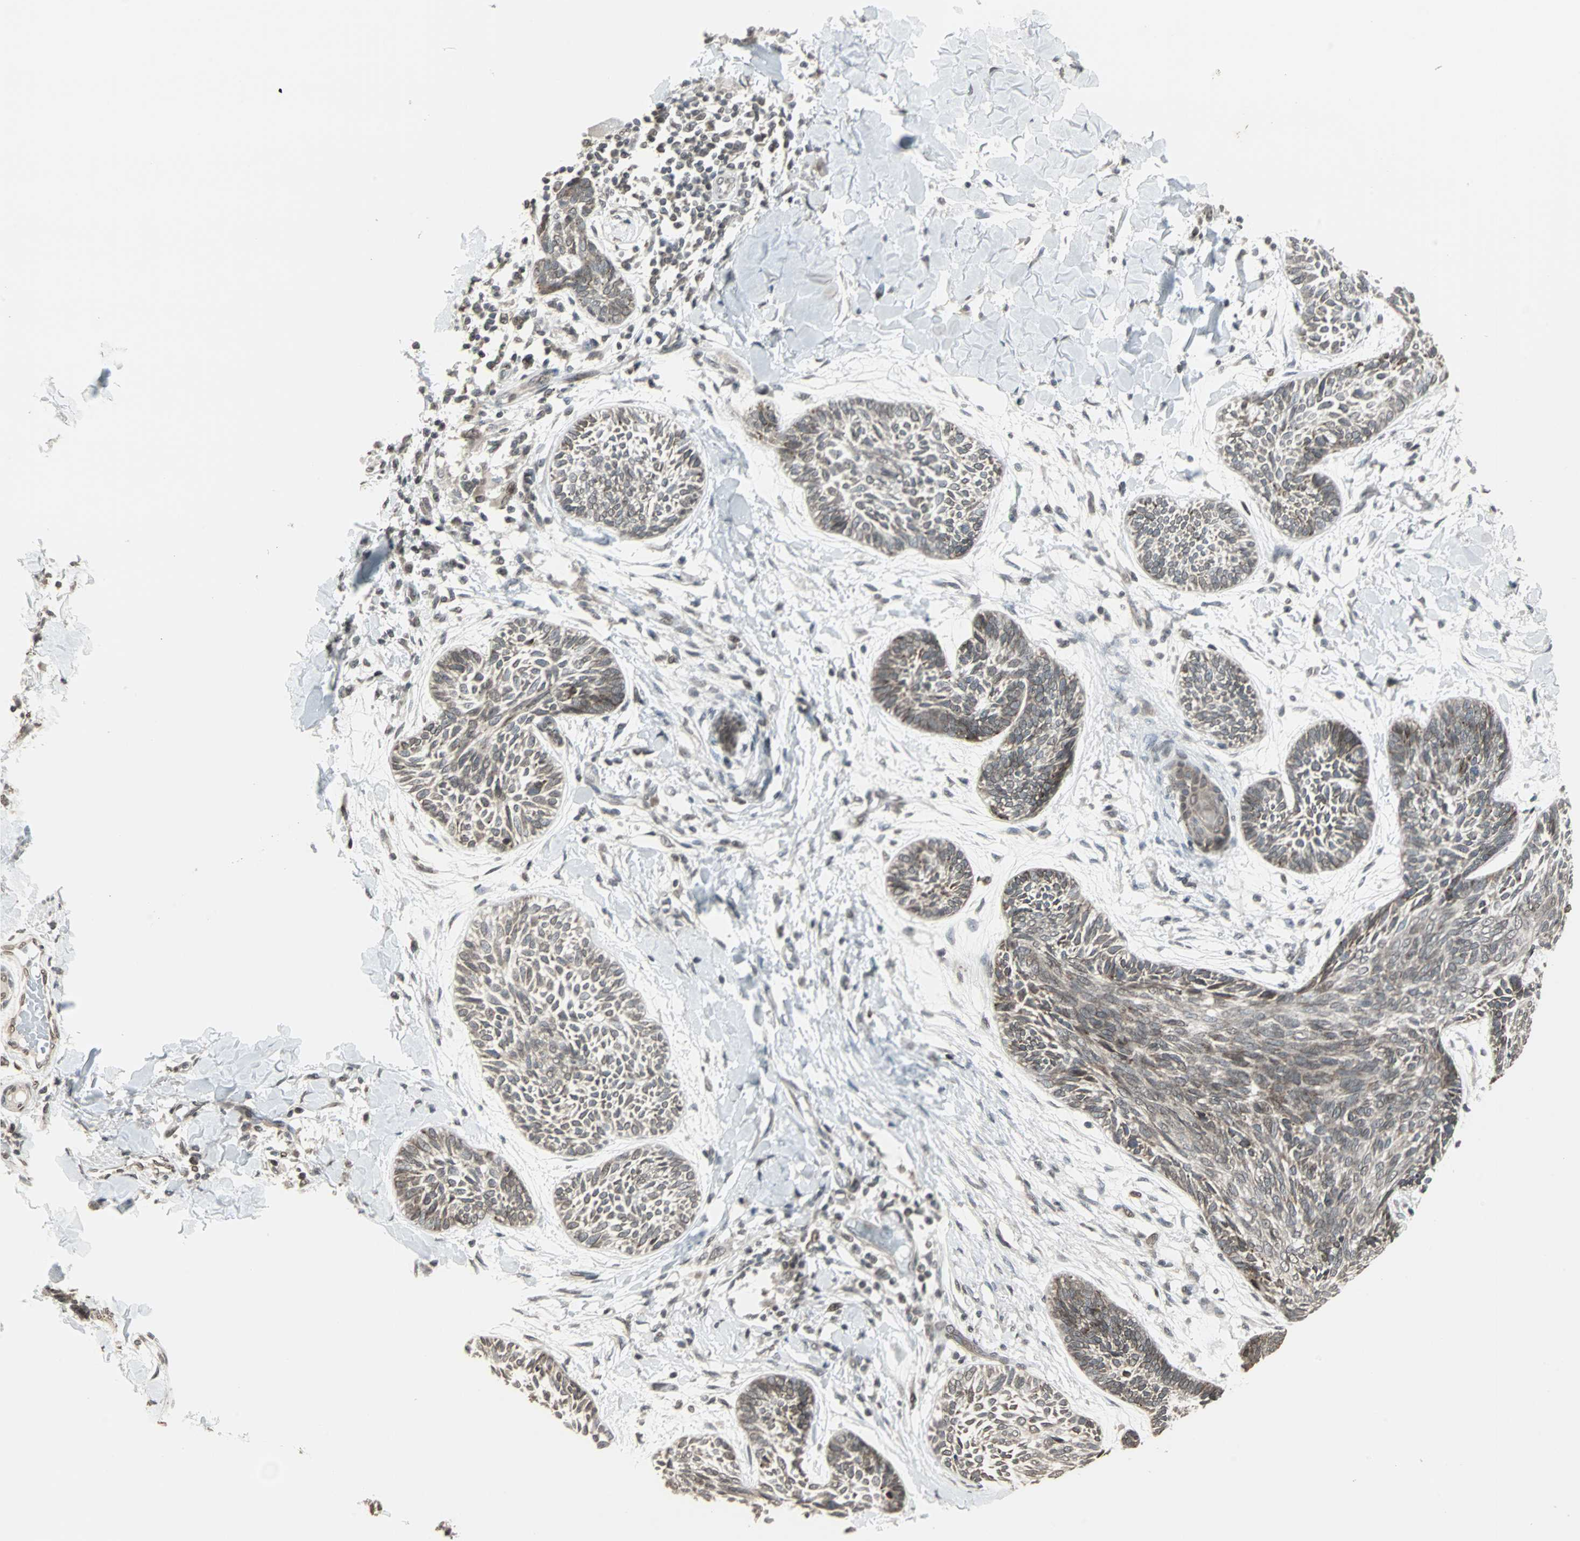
{"staining": {"intensity": "weak", "quantity": "<25%", "location": "cytoplasmic/membranous"}, "tissue": "skin cancer", "cell_type": "Tumor cells", "image_type": "cancer", "snomed": [{"axis": "morphology", "description": "Papilloma, NOS"}, {"axis": "morphology", "description": "Basal cell carcinoma"}, {"axis": "topography", "description": "Skin"}], "caption": "This is an immunohistochemistry (IHC) image of skin cancer. There is no expression in tumor cells.", "gene": "CBLC", "patient": {"sex": "male", "age": 87}}